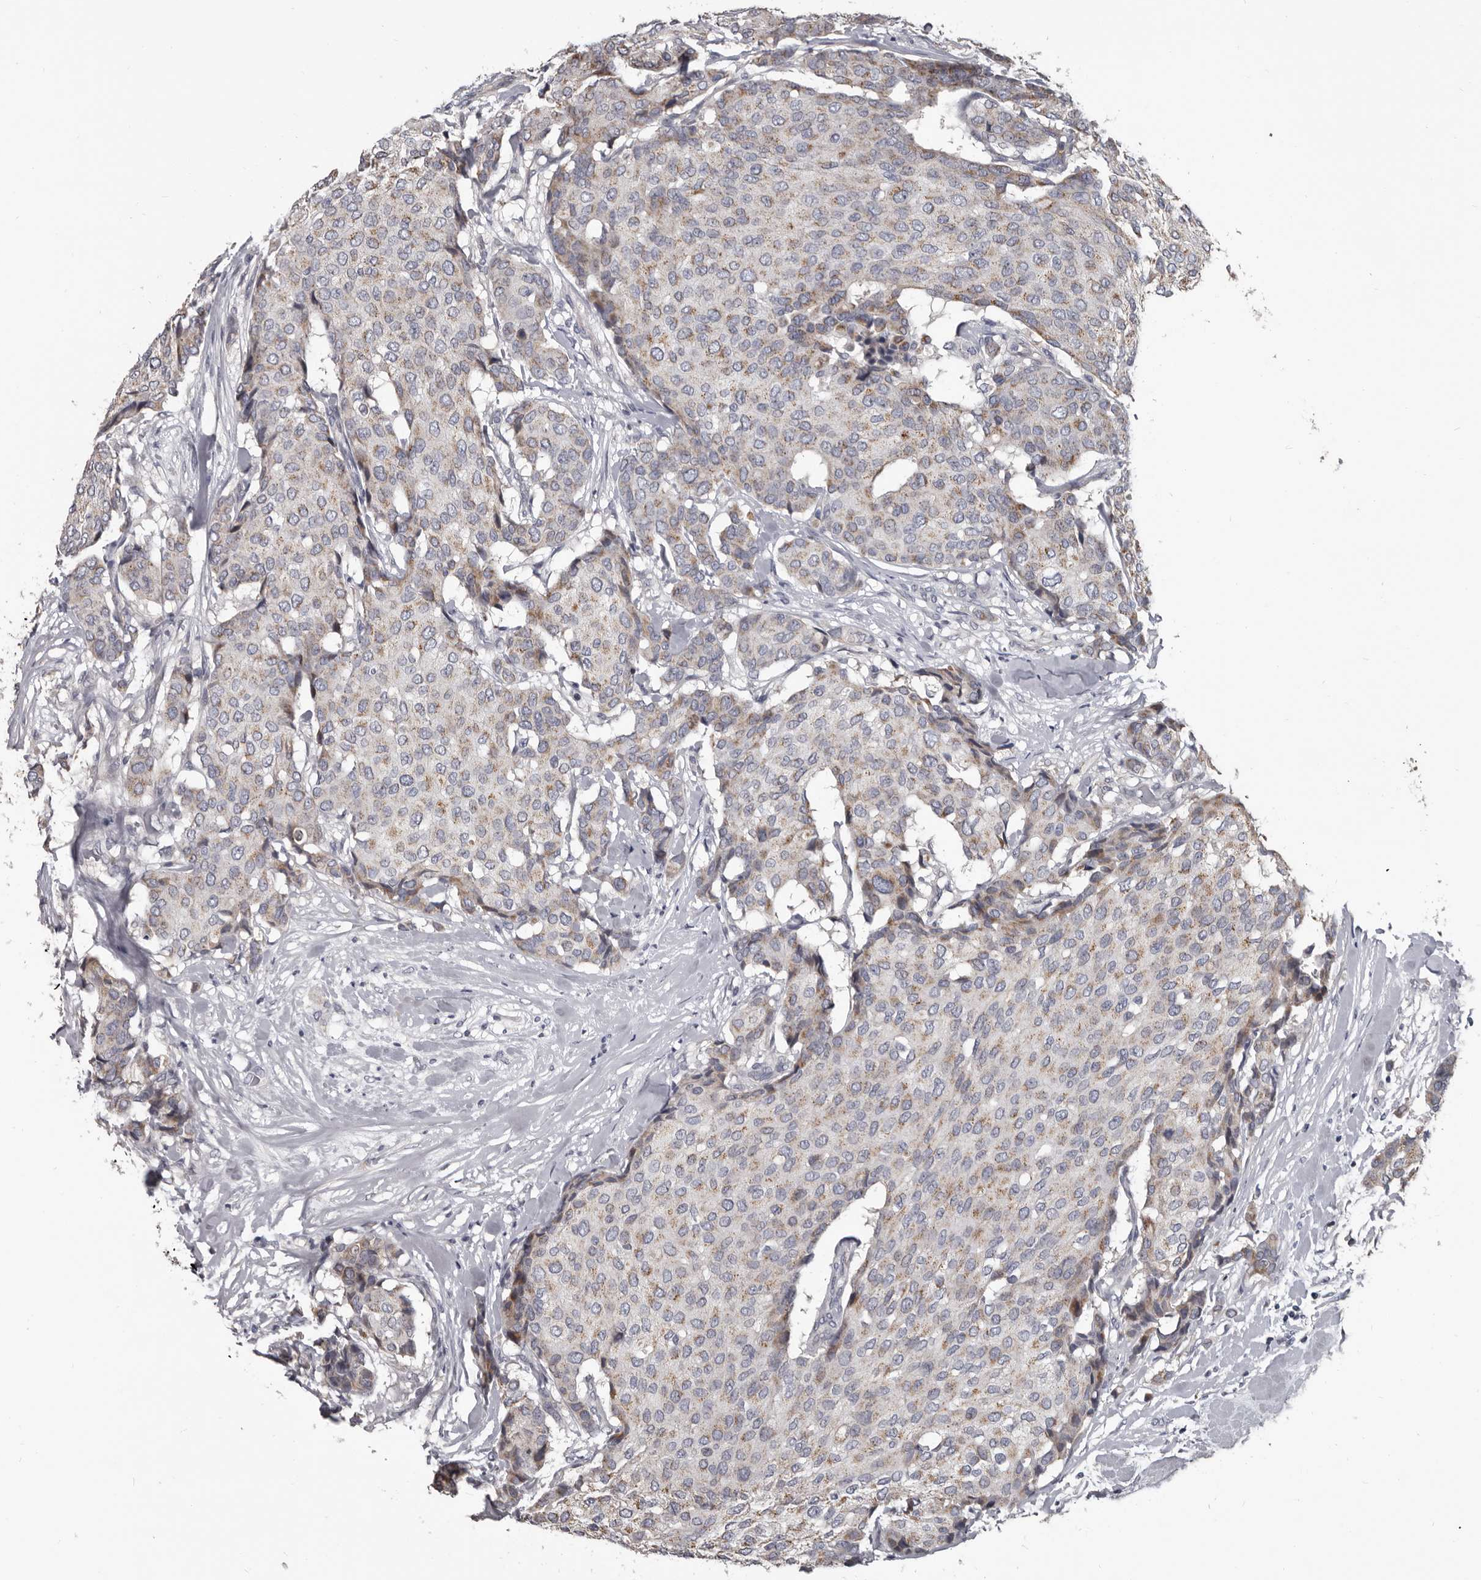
{"staining": {"intensity": "weak", "quantity": "25%-75%", "location": "cytoplasmic/membranous"}, "tissue": "breast cancer", "cell_type": "Tumor cells", "image_type": "cancer", "snomed": [{"axis": "morphology", "description": "Duct carcinoma"}, {"axis": "topography", "description": "Breast"}], "caption": "Weak cytoplasmic/membranous positivity is present in about 25%-75% of tumor cells in breast cancer (infiltrating ductal carcinoma).", "gene": "ALDH5A1", "patient": {"sex": "female", "age": 75}}